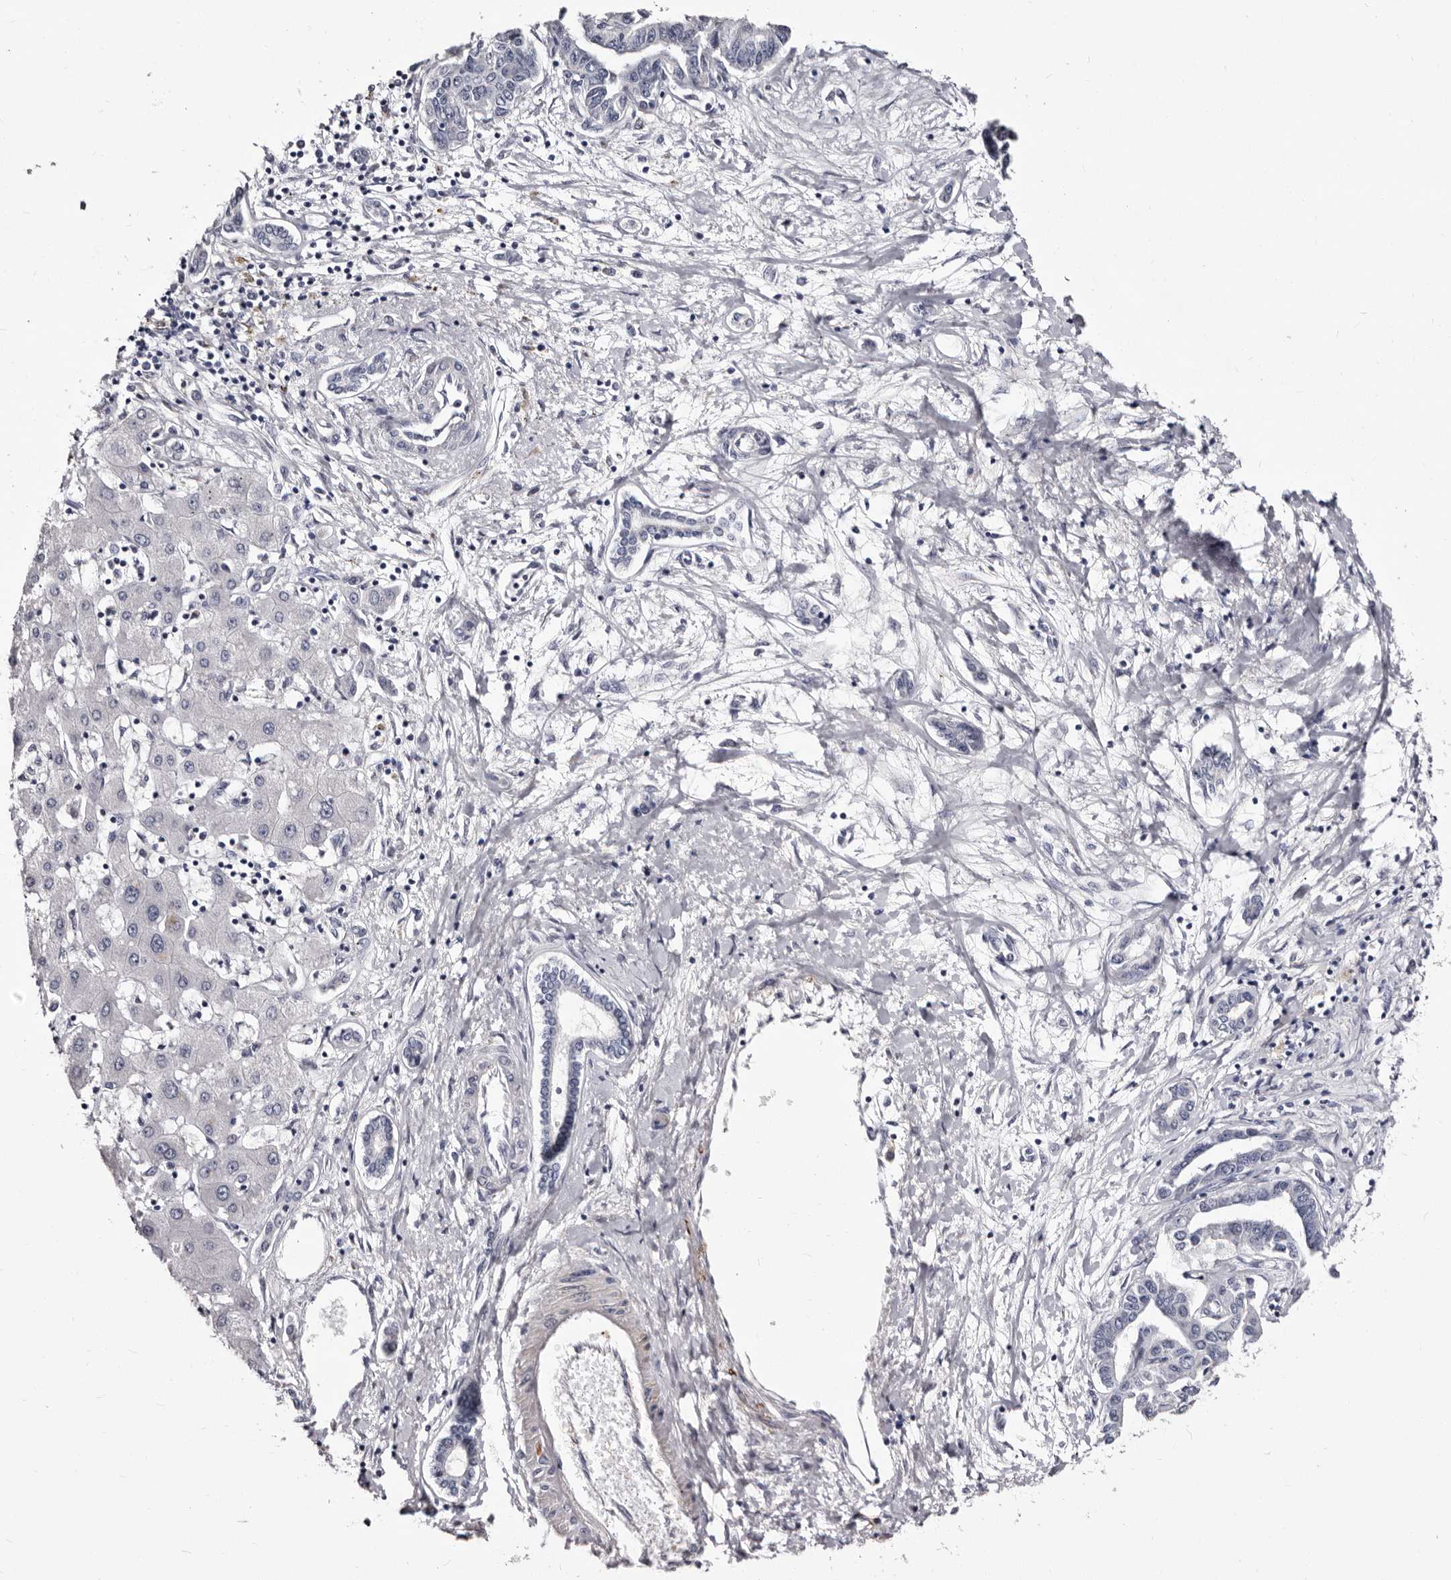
{"staining": {"intensity": "negative", "quantity": "none", "location": "none"}, "tissue": "liver cancer", "cell_type": "Tumor cells", "image_type": "cancer", "snomed": [{"axis": "morphology", "description": "Cholangiocarcinoma"}, {"axis": "topography", "description": "Liver"}], "caption": "An IHC histopathology image of liver cancer is shown. There is no staining in tumor cells of liver cancer.", "gene": "AUNIP", "patient": {"sex": "male", "age": 59}}